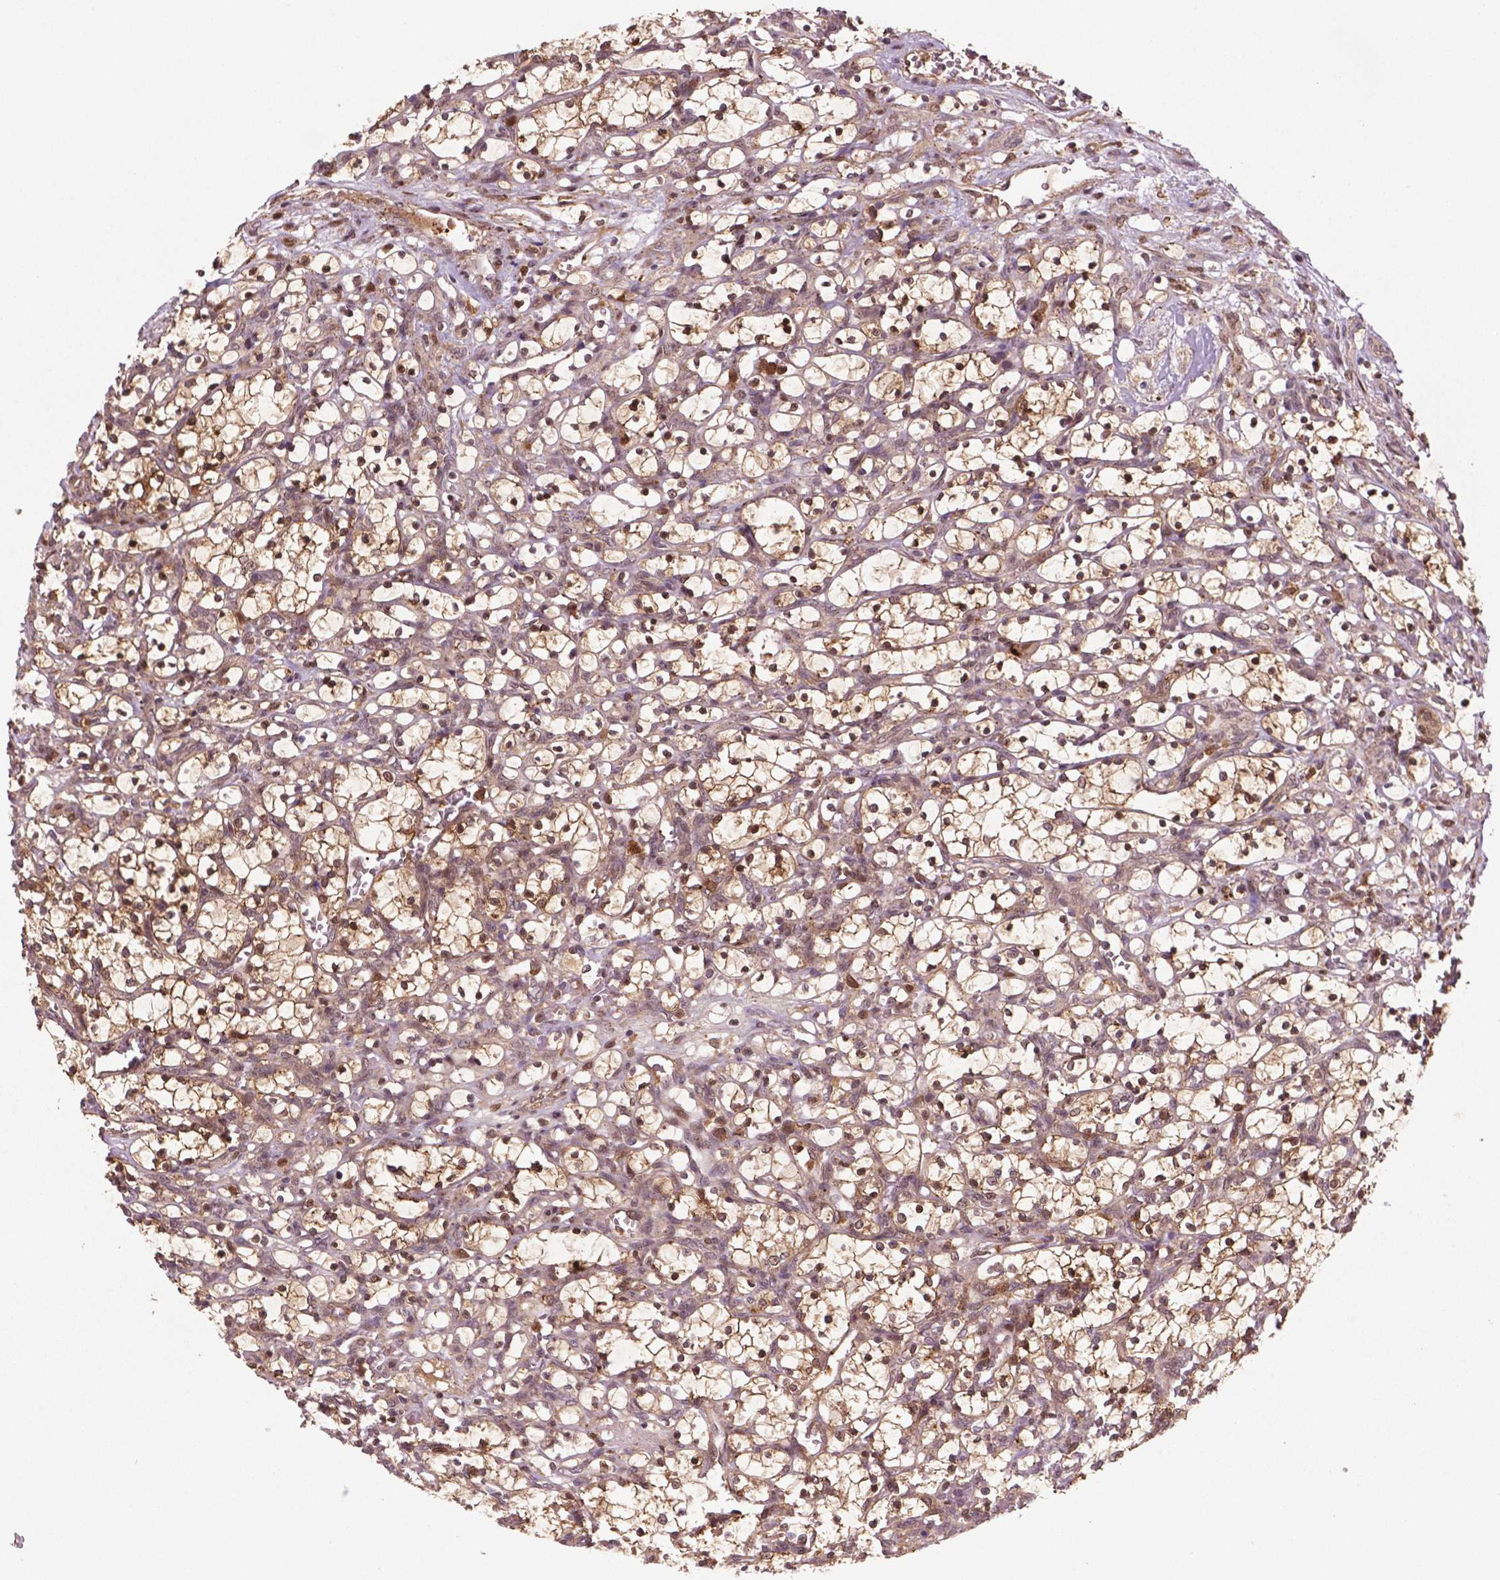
{"staining": {"intensity": "moderate", "quantity": ">75%", "location": "cytoplasmic/membranous,nuclear"}, "tissue": "renal cancer", "cell_type": "Tumor cells", "image_type": "cancer", "snomed": [{"axis": "morphology", "description": "Adenocarcinoma, NOS"}, {"axis": "topography", "description": "Kidney"}], "caption": "Immunohistochemical staining of human renal adenocarcinoma demonstrates medium levels of moderate cytoplasmic/membranous and nuclear positivity in approximately >75% of tumor cells.", "gene": "PLIN3", "patient": {"sex": "female", "age": 69}}